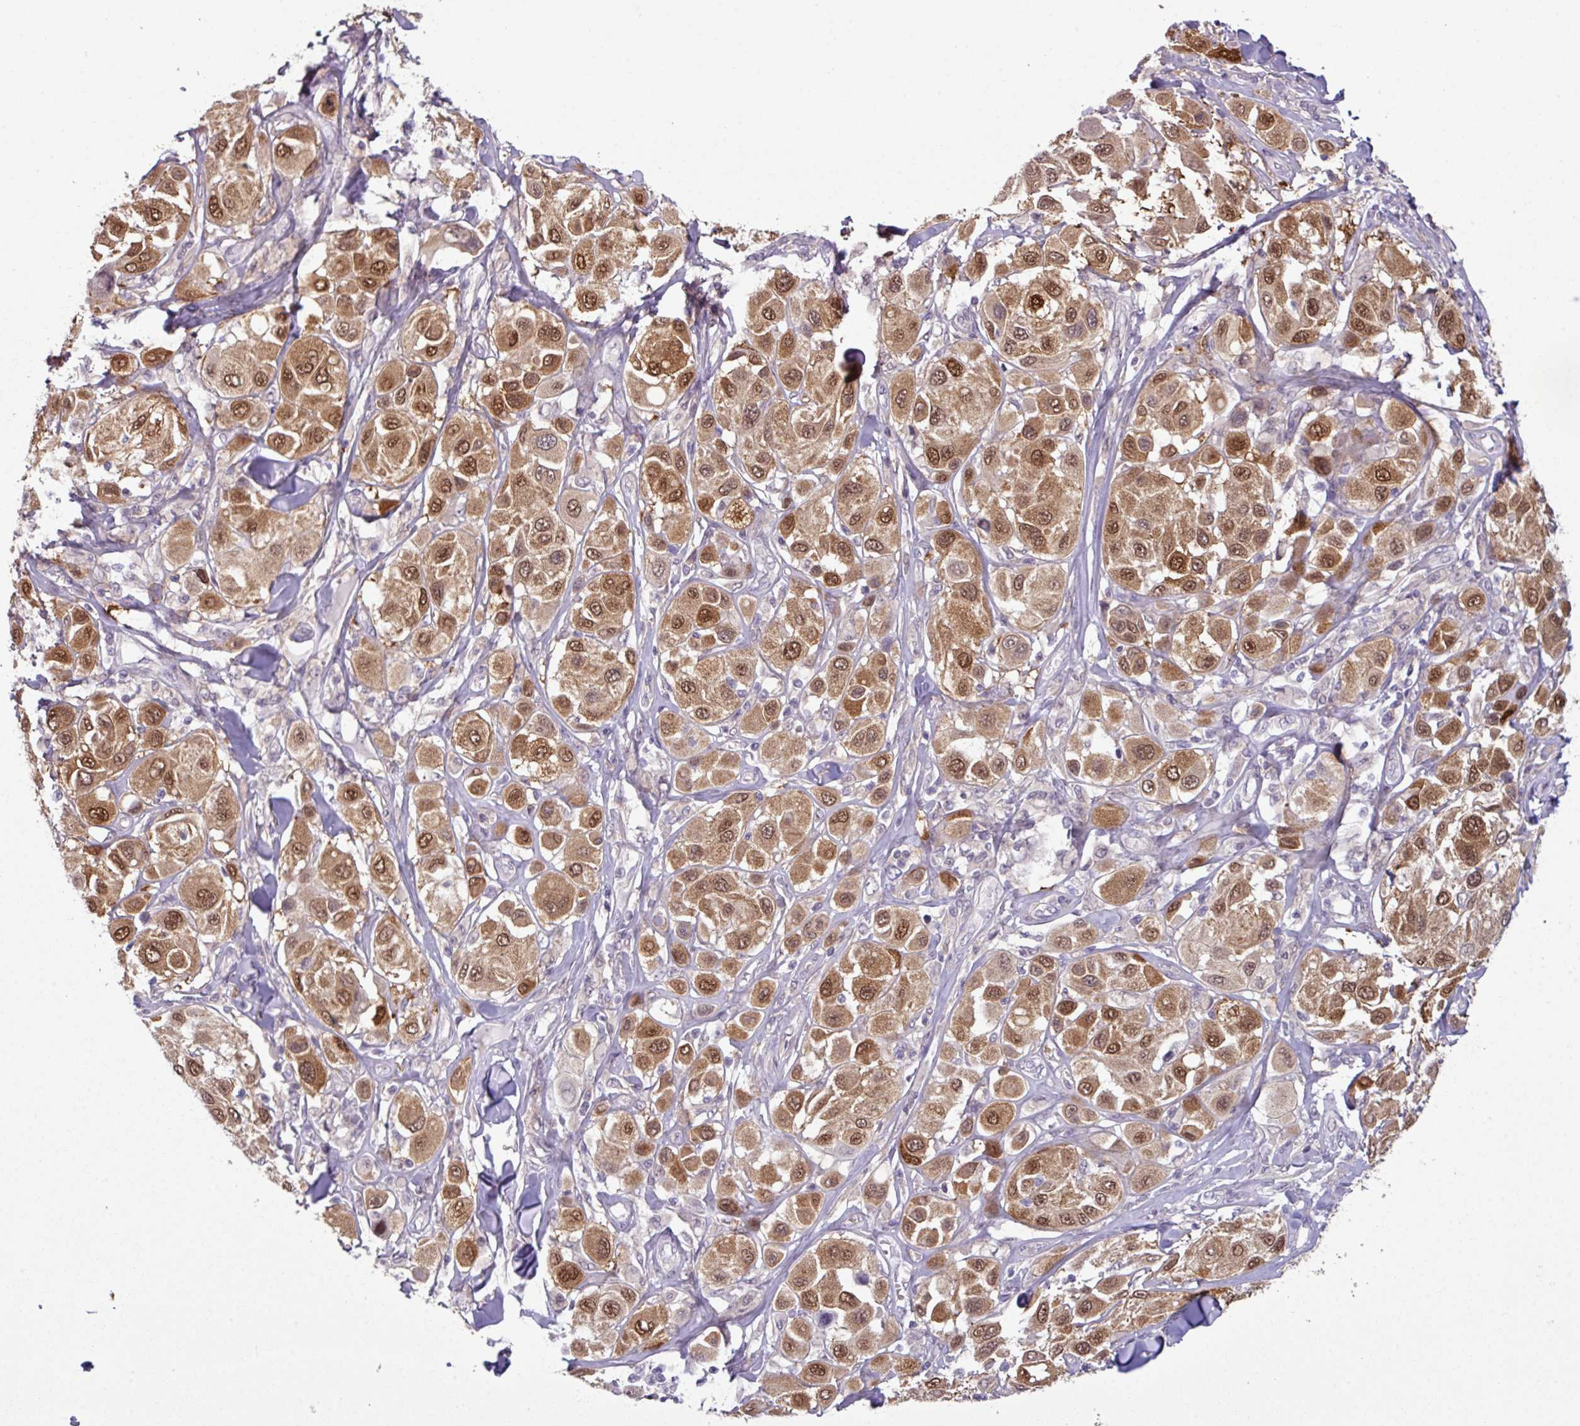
{"staining": {"intensity": "strong", "quantity": ">75%", "location": "cytoplasmic/membranous,nuclear"}, "tissue": "melanoma", "cell_type": "Tumor cells", "image_type": "cancer", "snomed": [{"axis": "morphology", "description": "Malignant melanoma, Metastatic site"}, {"axis": "topography", "description": "Skin"}], "caption": "This is a photomicrograph of immunohistochemistry staining of melanoma, which shows strong positivity in the cytoplasmic/membranous and nuclear of tumor cells.", "gene": "TTLL12", "patient": {"sex": "male", "age": 41}}